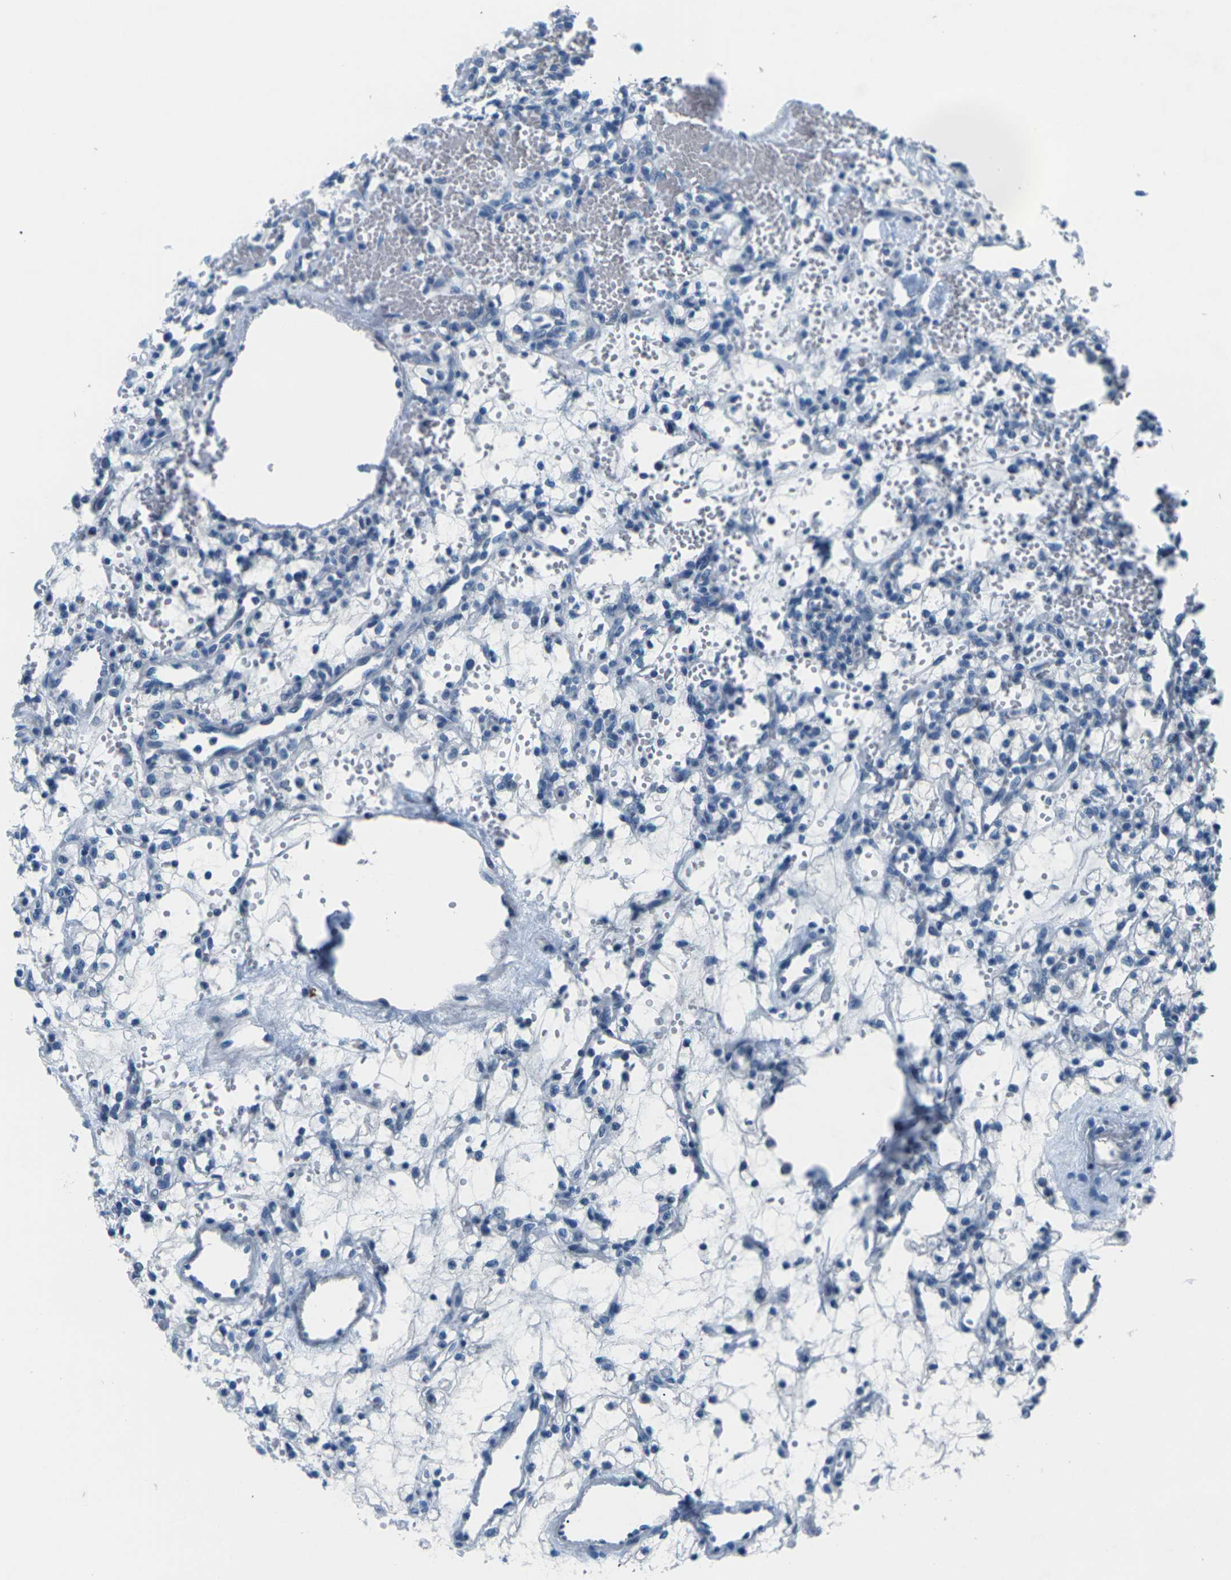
{"staining": {"intensity": "negative", "quantity": "none", "location": "none"}, "tissue": "renal cancer", "cell_type": "Tumor cells", "image_type": "cancer", "snomed": [{"axis": "morphology", "description": "Adenocarcinoma, NOS"}, {"axis": "topography", "description": "Kidney"}], "caption": "A high-resolution photomicrograph shows IHC staining of renal cancer, which exhibits no significant expression in tumor cells.", "gene": "UMOD", "patient": {"sex": "female", "age": 60}}